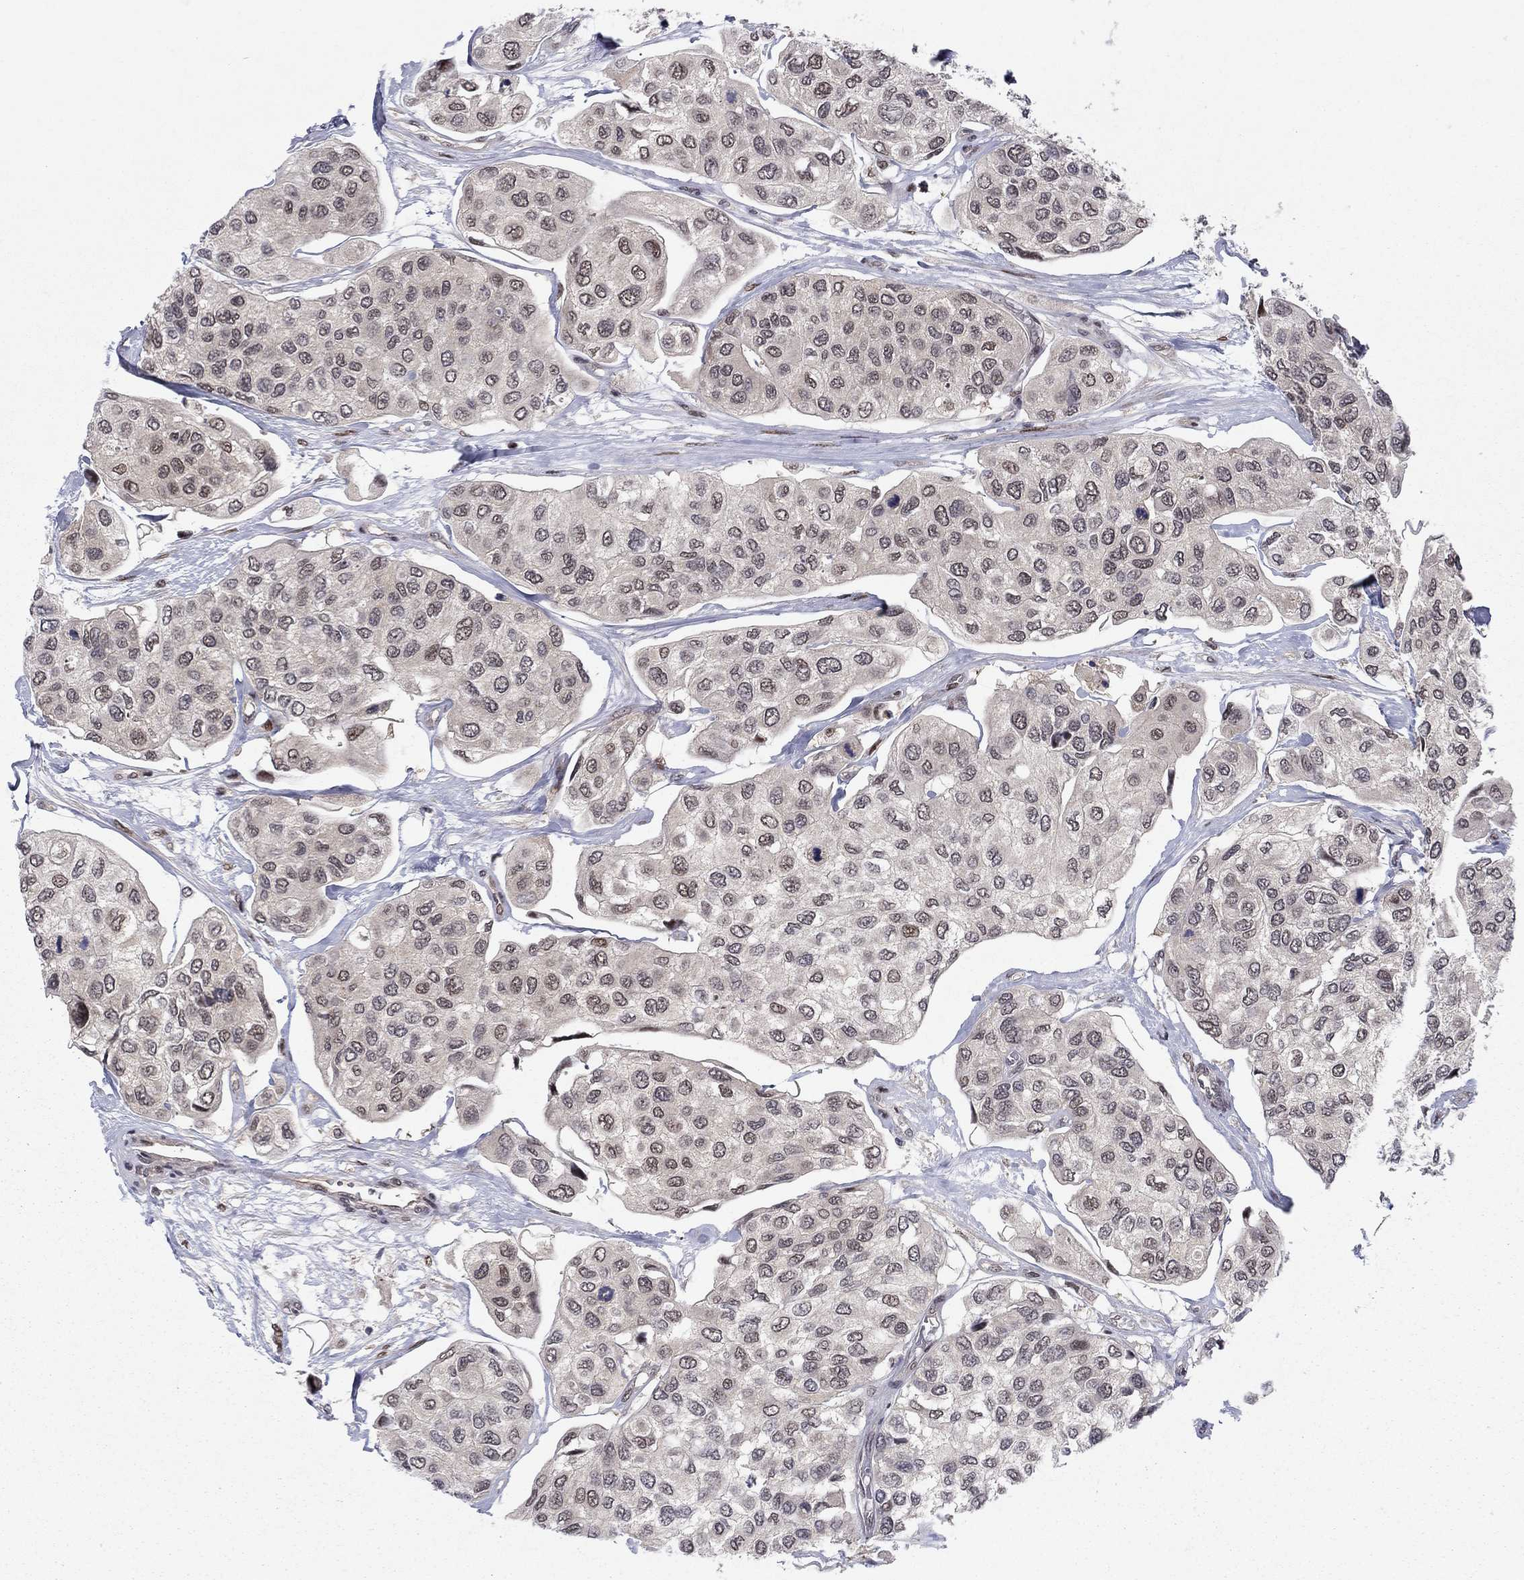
{"staining": {"intensity": "weak", "quantity": "<25%", "location": "nuclear"}, "tissue": "urothelial cancer", "cell_type": "Tumor cells", "image_type": "cancer", "snomed": [{"axis": "morphology", "description": "Urothelial carcinoma, High grade"}, {"axis": "topography", "description": "Urinary bladder"}], "caption": "High magnification brightfield microscopy of urothelial cancer stained with DAB (brown) and counterstained with hematoxylin (blue): tumor cells show no significant positivity.", "gene": "PSMC1", "patient": {"sex": "male", "age": 77}}